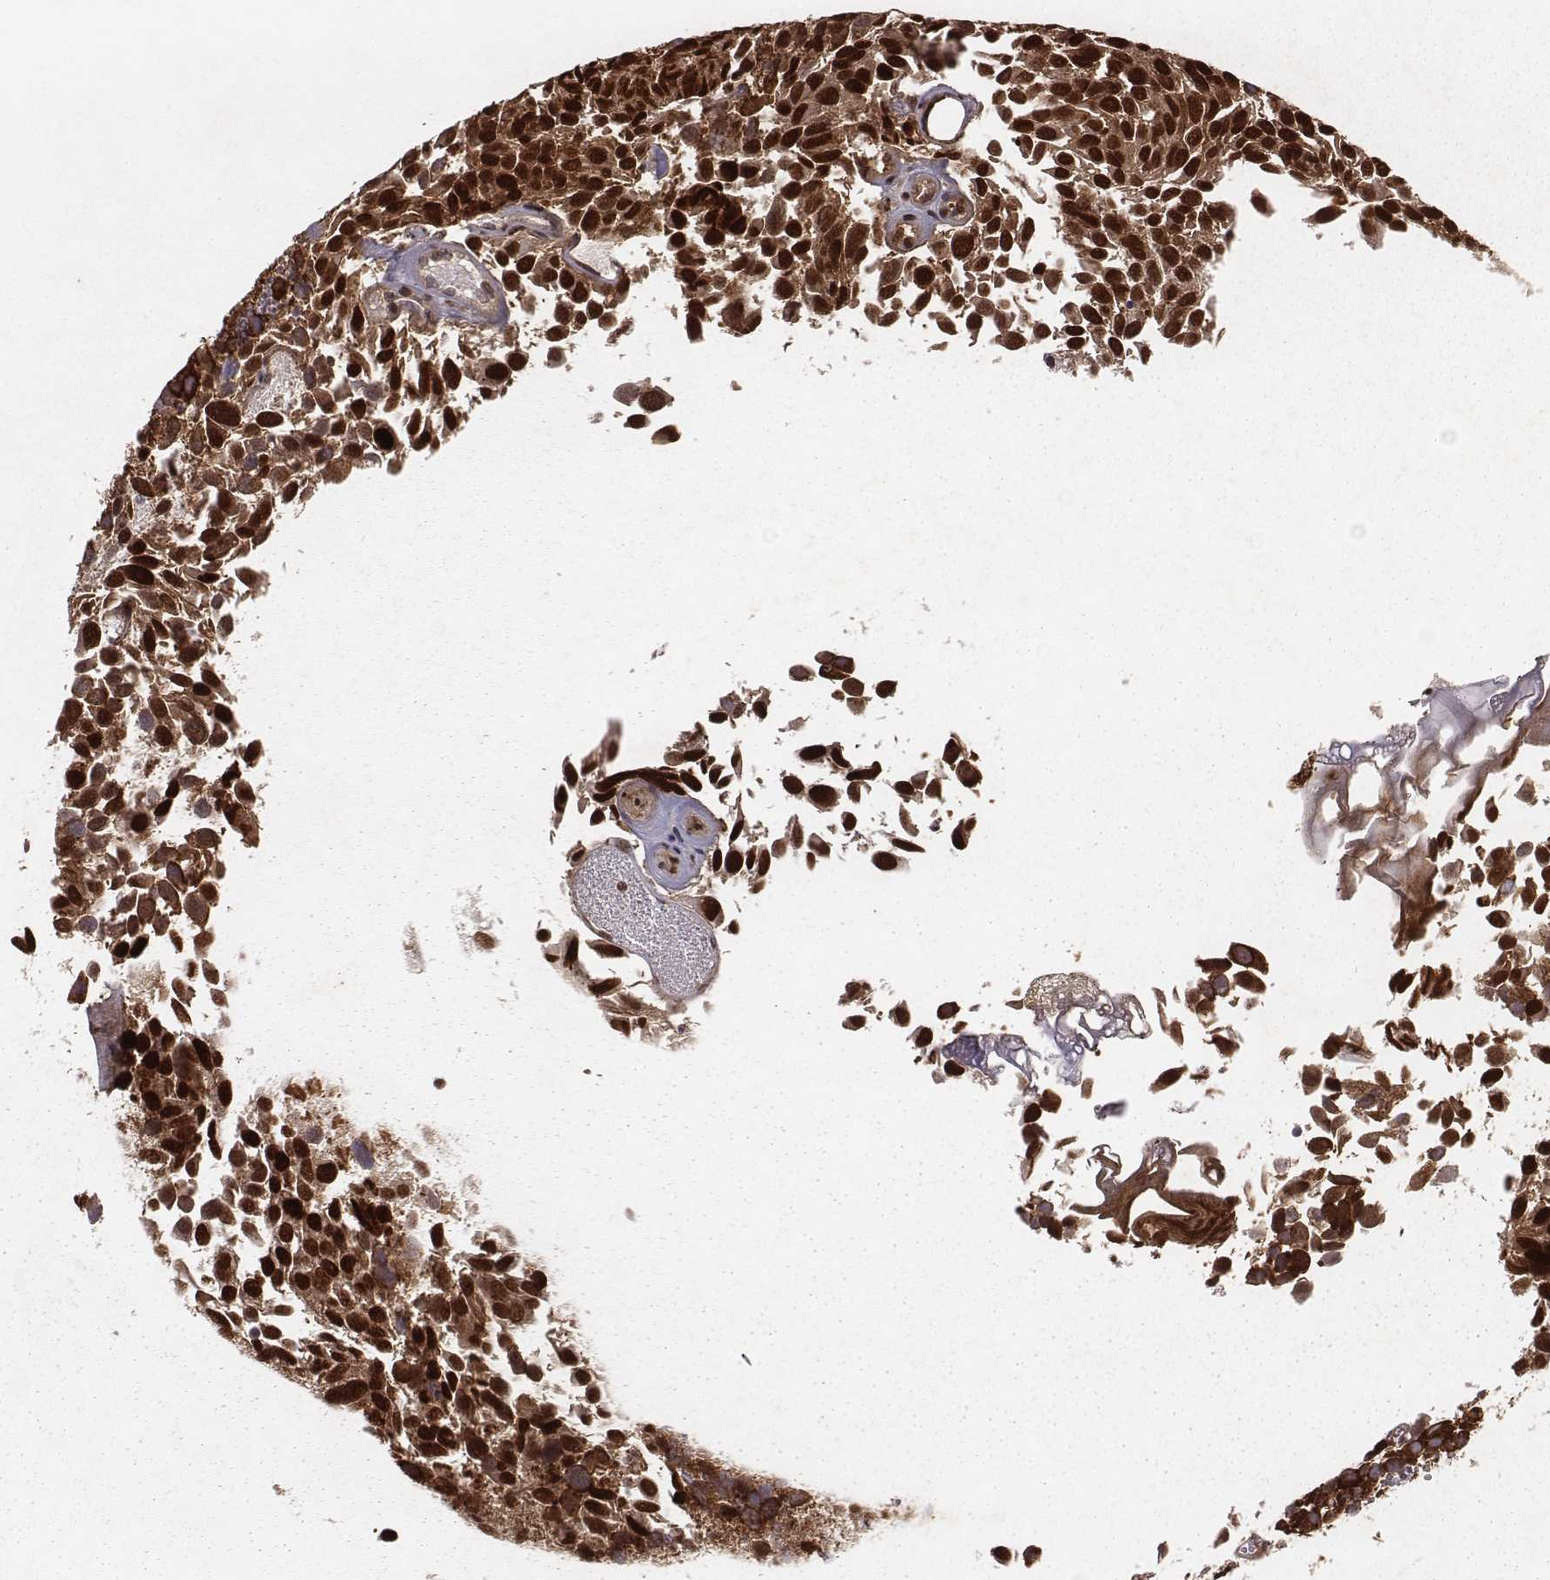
{"staining": {"intensity": "strong", "quantity": ">75%", "location": "cytoplasmic/membranous"}, "tissue": "urothelial cancer", "cell_type": "Tumor cells", "image_type": "cancer", "snomed": [{"axis": "morphology", "description": "Urothelial carcinoma, Low grade"}, {"axis": "topography", "description": "Urinary bladder"}], "caption": "Strong cytoplasmic/membranous protein positivity is appreciated in about >75% of tumor cells in urothelial carcinoma (low-grade).", "gene": "TXLNA", "patient": {"sex": "female", "age": 69}}